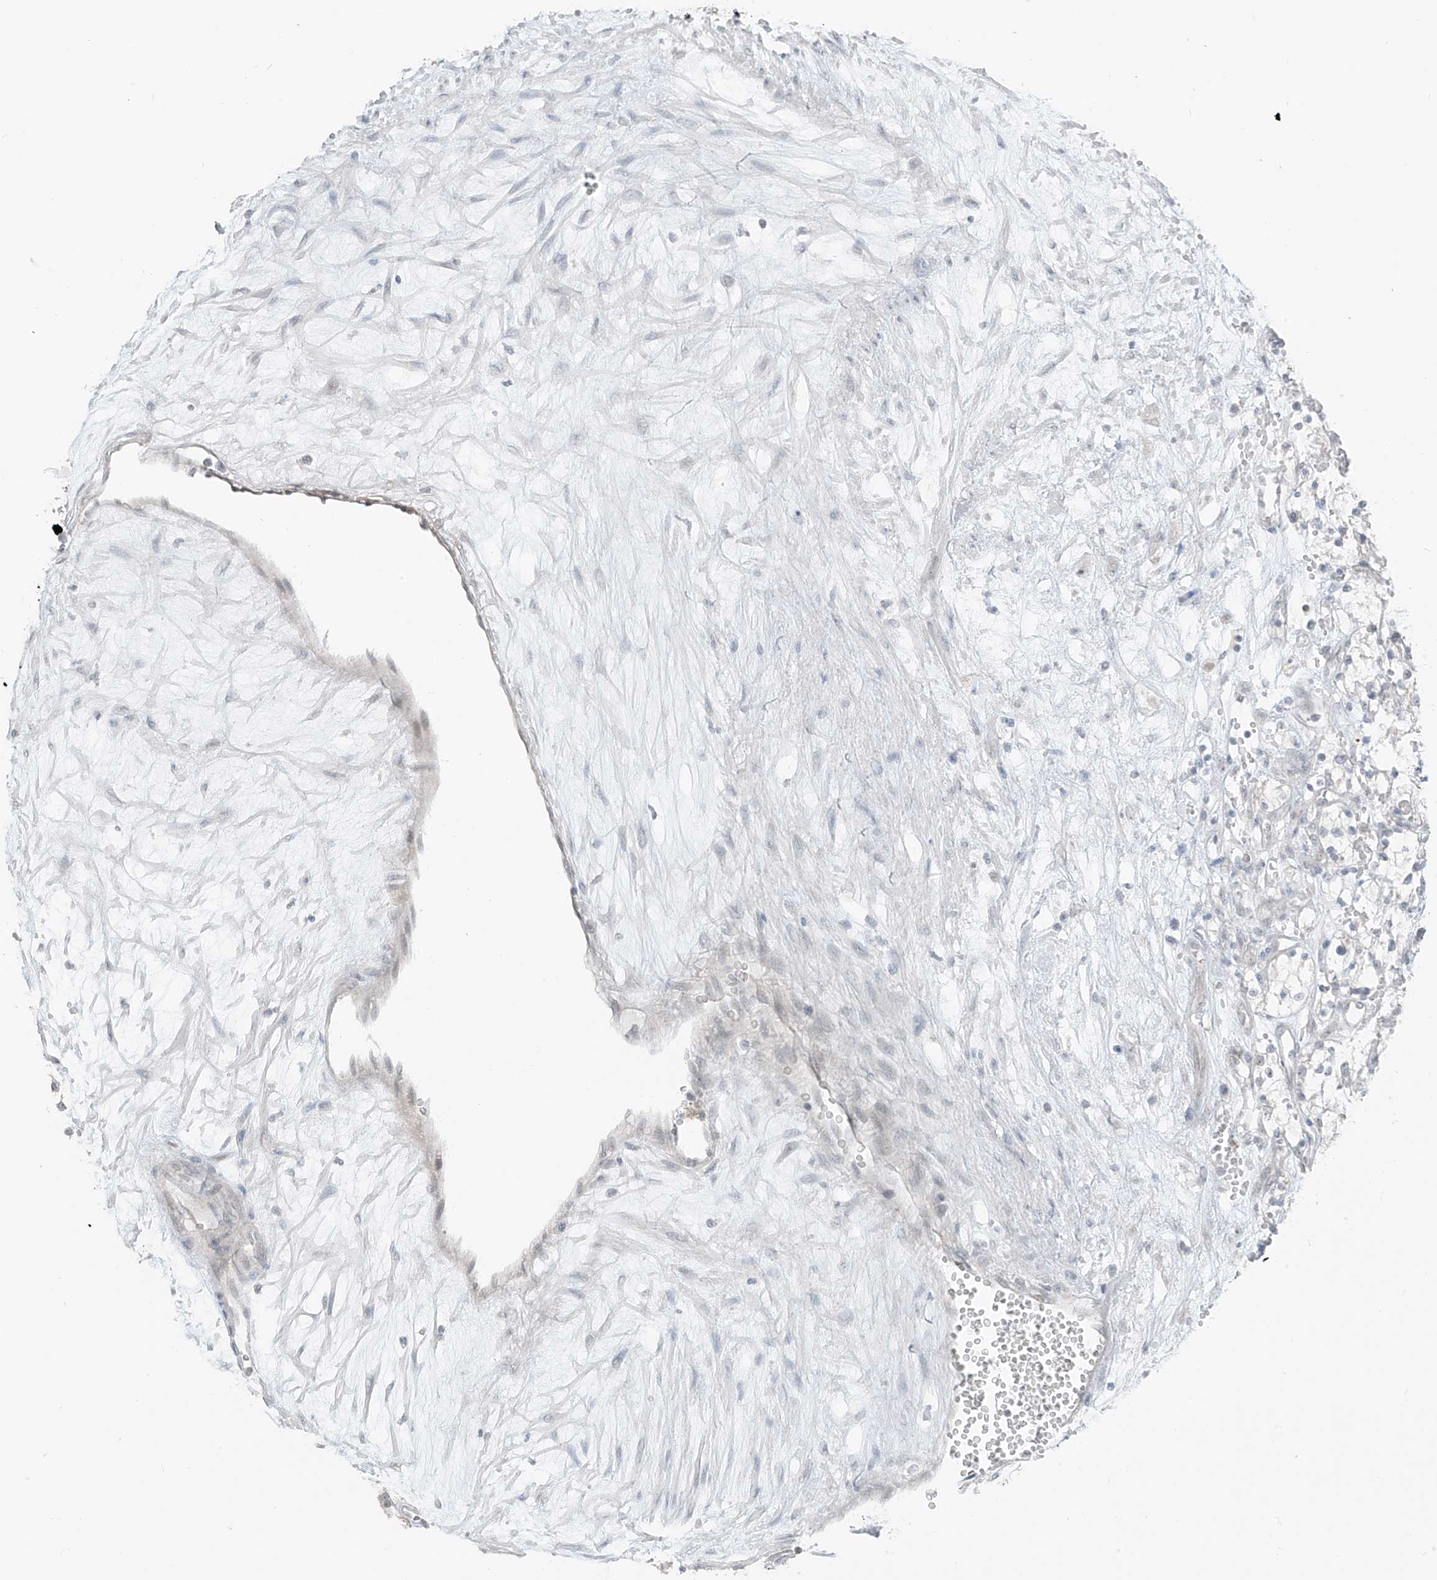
{"staining": {"intensity": "negative", "quantity": "none", "location": "none"}, "tissue": "renal cancer", "cell_type": "Tumor cells", "image_type": "cancer", "snomed": [{"axis": "morphology", "description": "Adenocarcinoma, NOS"}, {"axis": "topography", "description": "Kidney"}], "caption": "A photomicrograph of adenocarcinoma (renal) stained for a protein reveals no brown staining in tumor cells.", "gene": "PRDM6", "patient": {"sex": "male", "age": 59}}